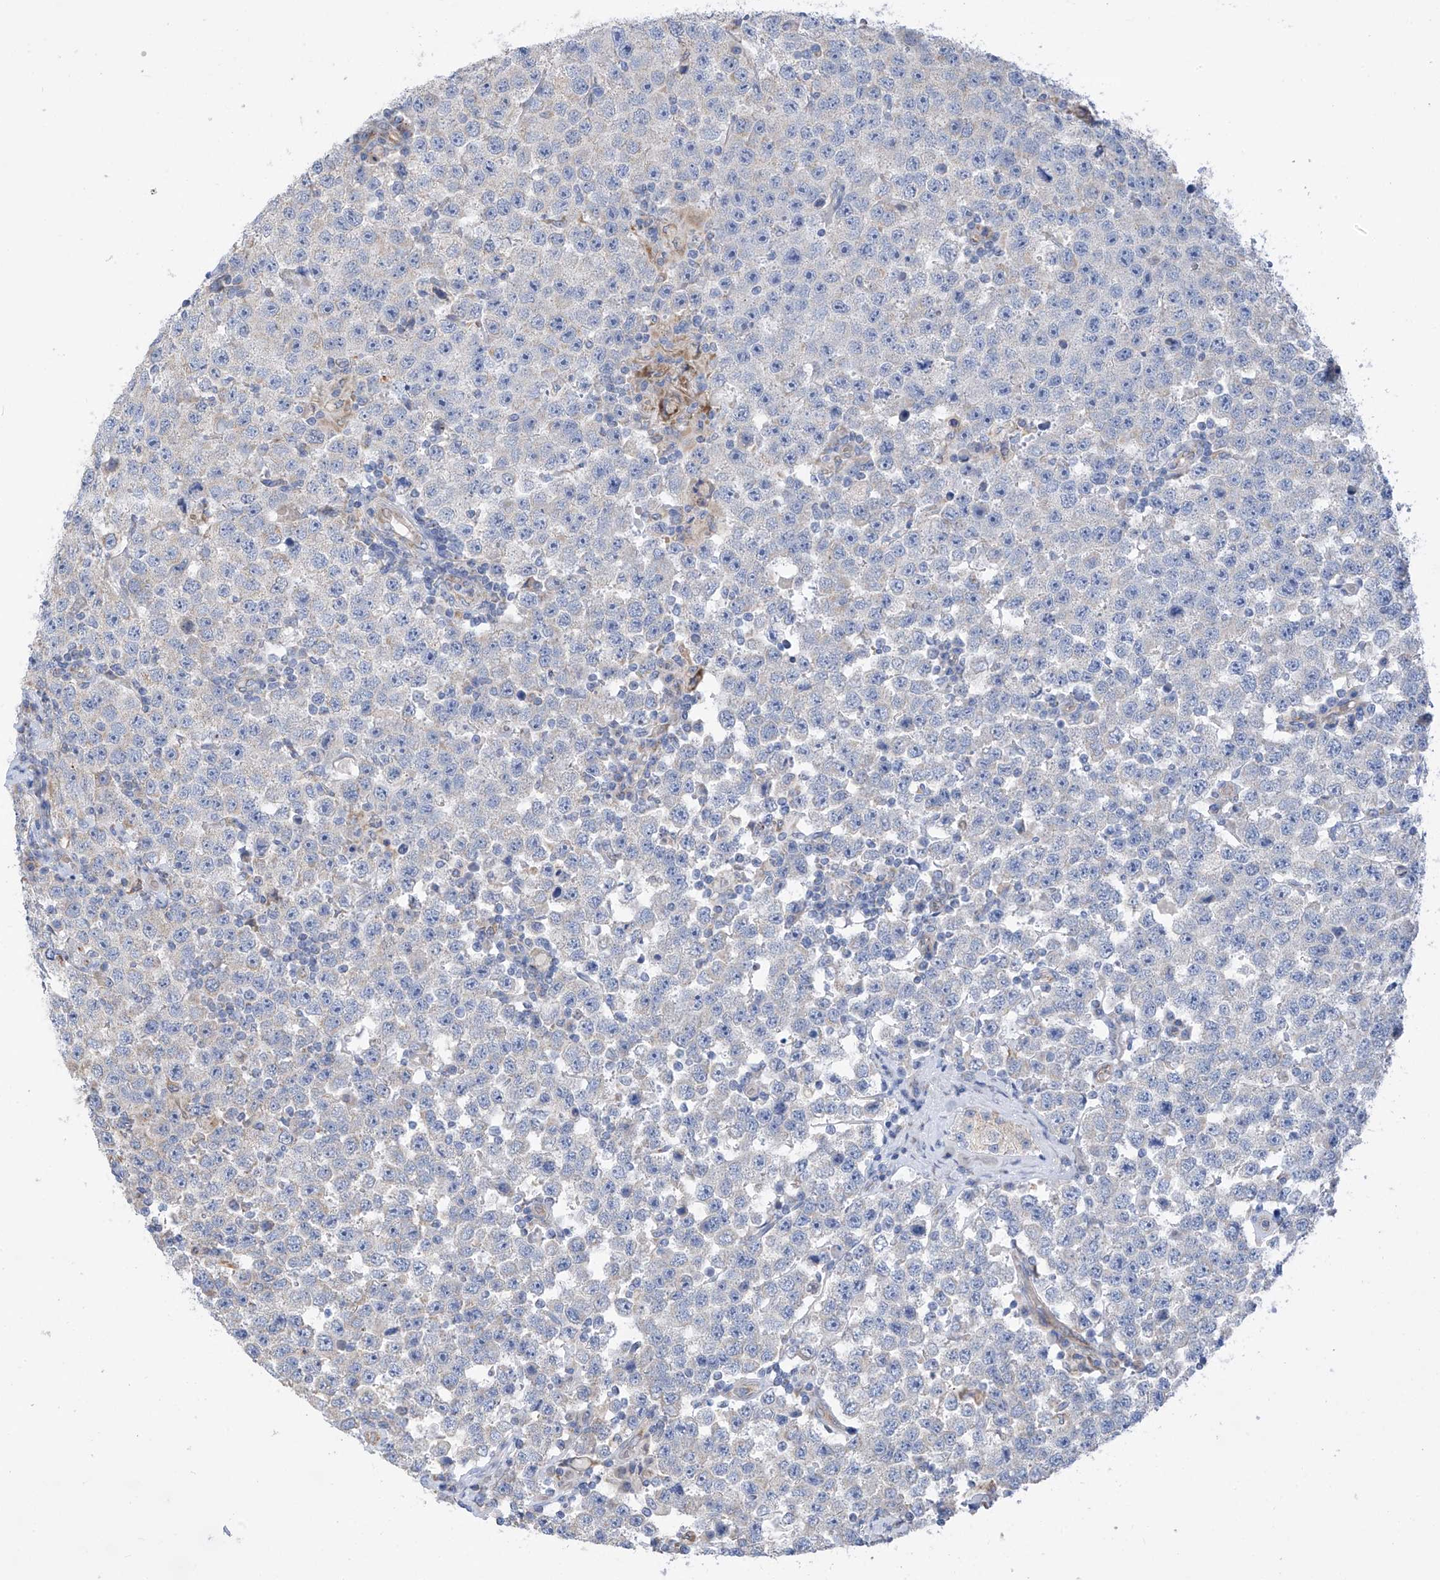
{"staining": {"intensity": "negative", "quantity": "none", "location": "none"}, "tissue": "testis cancer", "cell_type": "Tumor cells", "image_type": "cancer", "snomed": [{"axis": "morphology", "description": "Seminoma, NOS"}, {"axis": "topography", "description": "Testis"}], "caption": "Micrograph shows no protein positivity in tumor cells of testis cancer tissue.", "gene": "EIF5B", "patient": {"sex": "male", "age": 28}}